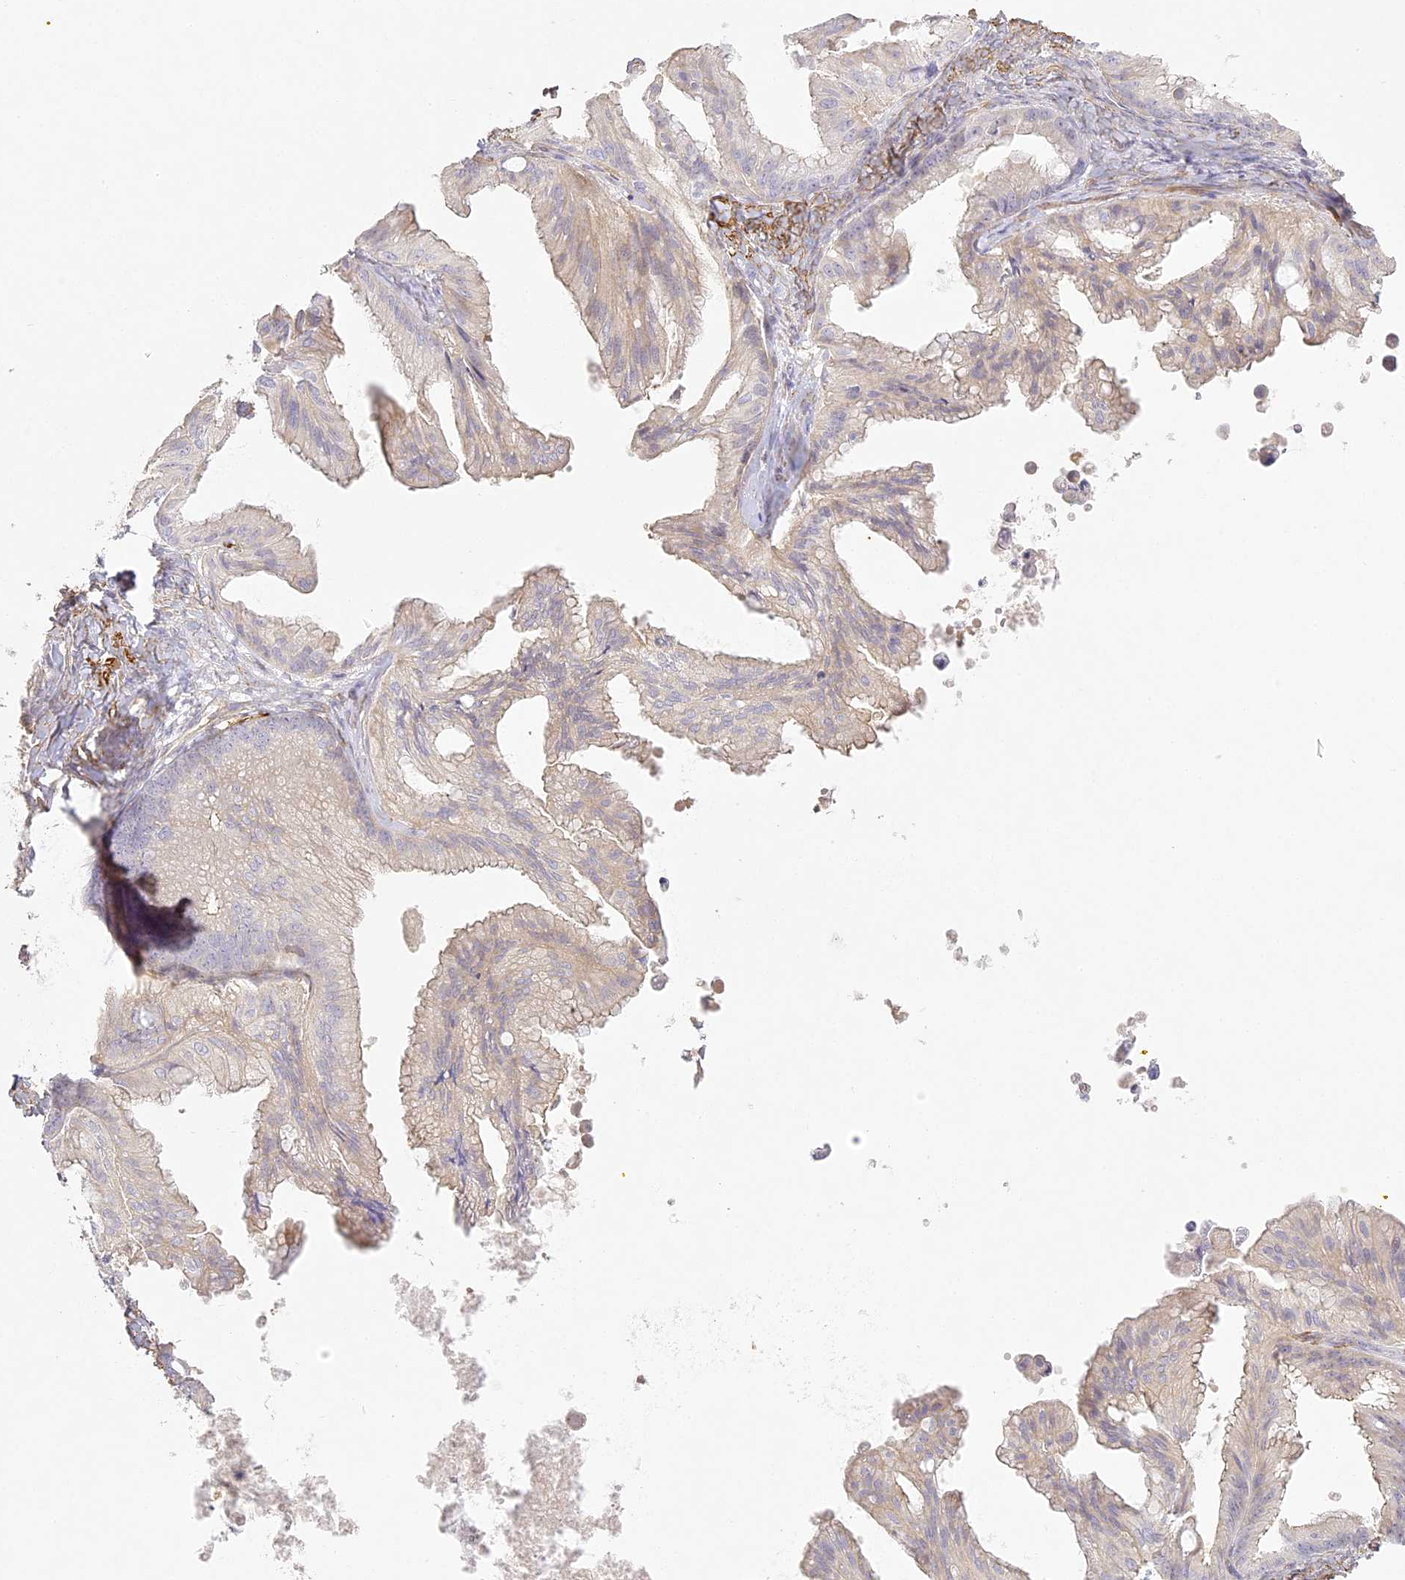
{"staining": {"intensity": "weak", "quantity": "<25%", "location": "cytoplasmic/membranous"}, "tissue": "ovarian cancer", "cell_type": "Tumor cells", "image_type": "cancer", "snomed": [{"axis": "morphology", "description": "Cystadenocarcinoma, mucinous, NOS"}, {"axis": "topography", "description": "Ovary"}], "caption": "Ovarian mucinous cystadenocarcinoma was stained to show a protein in brown. There is no significant staining in tumor cells.", "gene": "MED28", "patient": {"sex": "female", "age": 71}}